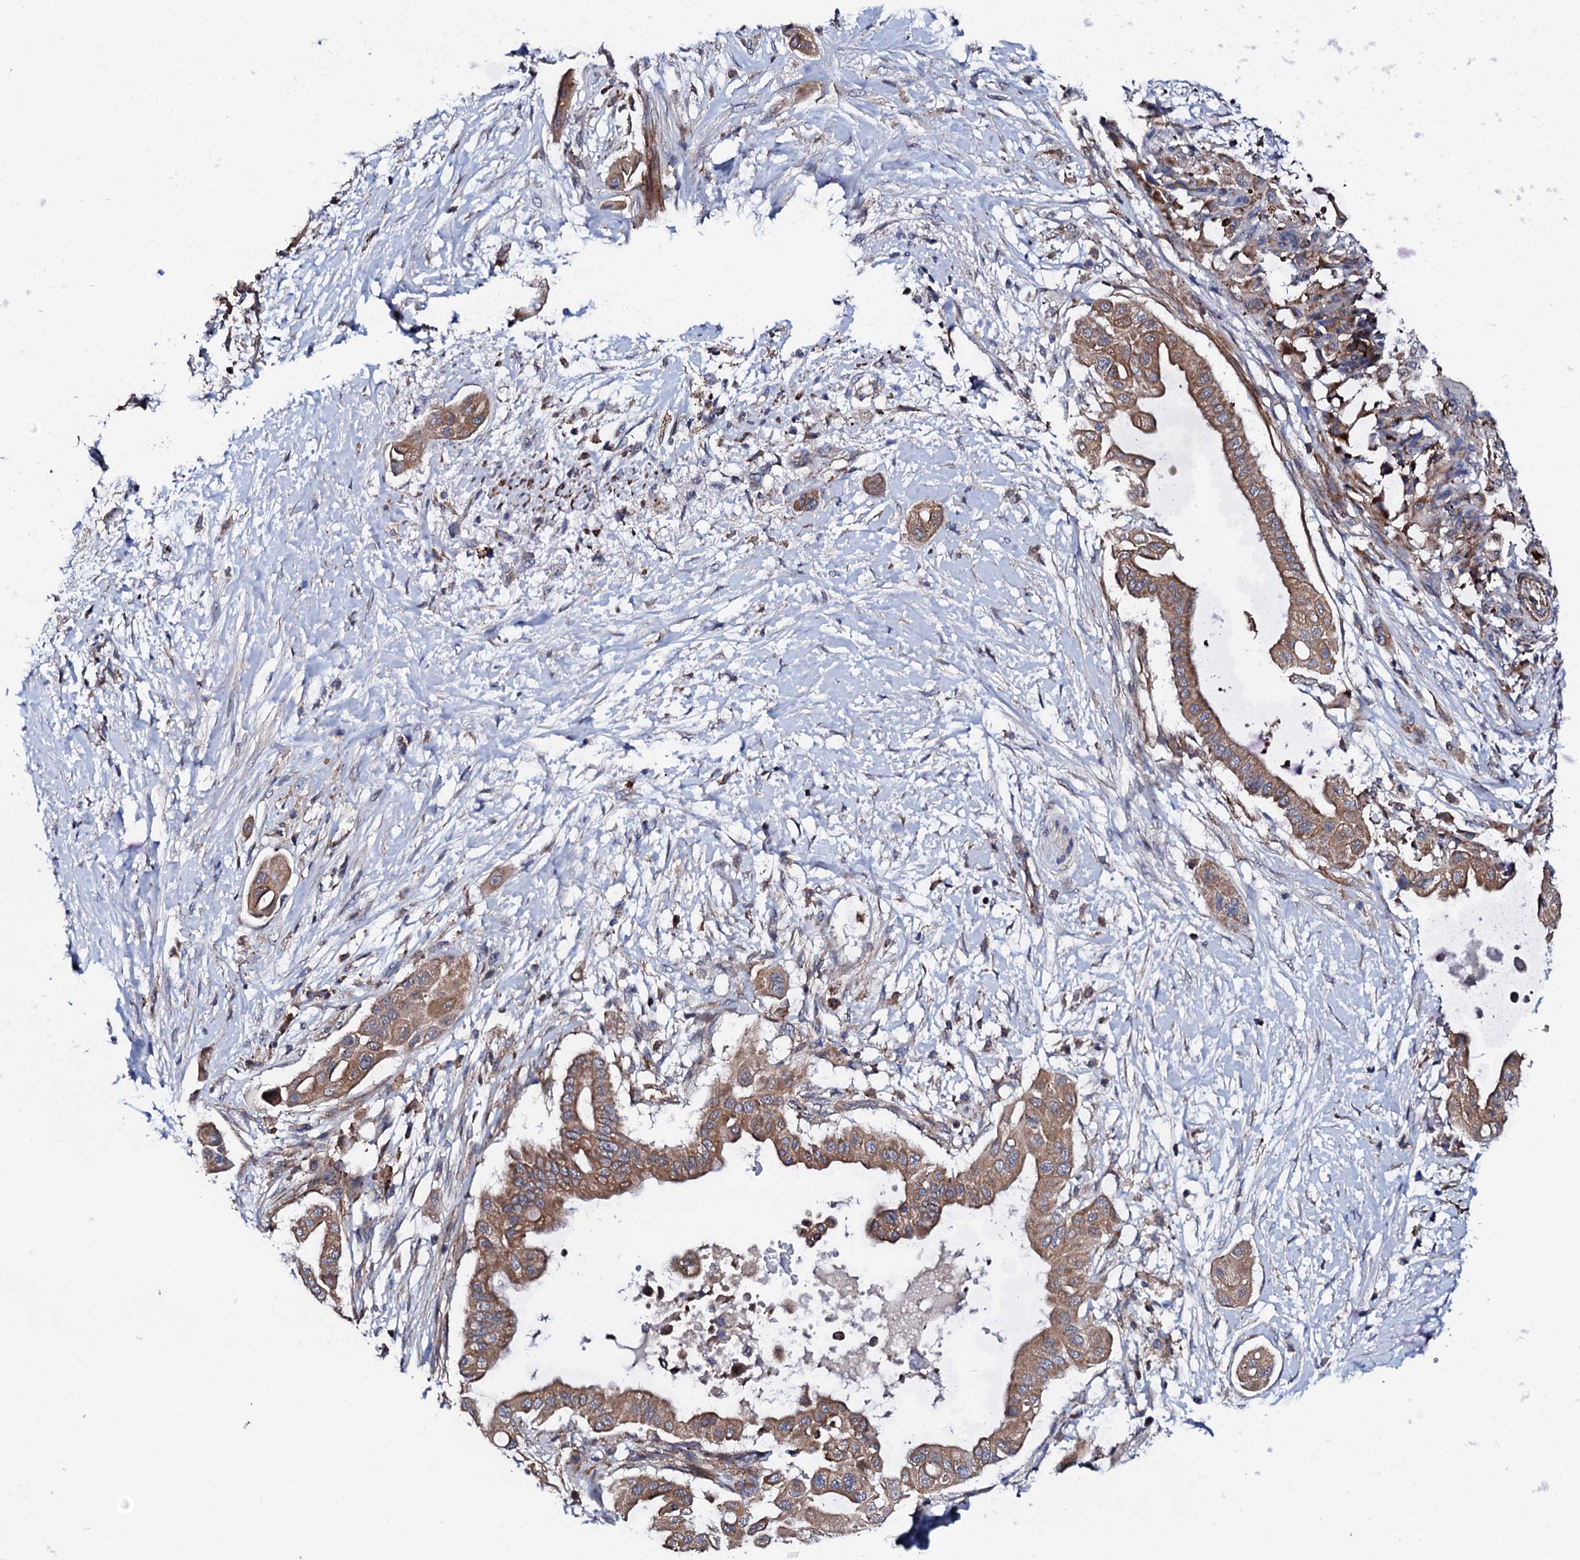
{"staining": {"intensity": "moderate", "quantity": ">75%", "location": "cytoplasmic/membranous"}, "tissue": "pancreatic cancer", "cell_type": "Tumor cells", "image_type": "cancer", "snomed": [{"axis": "morphology", "description": "Adenocarcinoma, NOS"}, {"axis": "topography", "description": "Pancreas"}], "caption": "This photomicrograph shows pancreatic adenocarcinoma stained with immunohistochemistry (IHC) to label a protein in brown. The cytoplasmic/membranous of tumor cells show moderate positivity for the protein. Nuclei are counter-stained blue.", "gene": "COG4", "patient": {"sex": "male", "age": 68}}